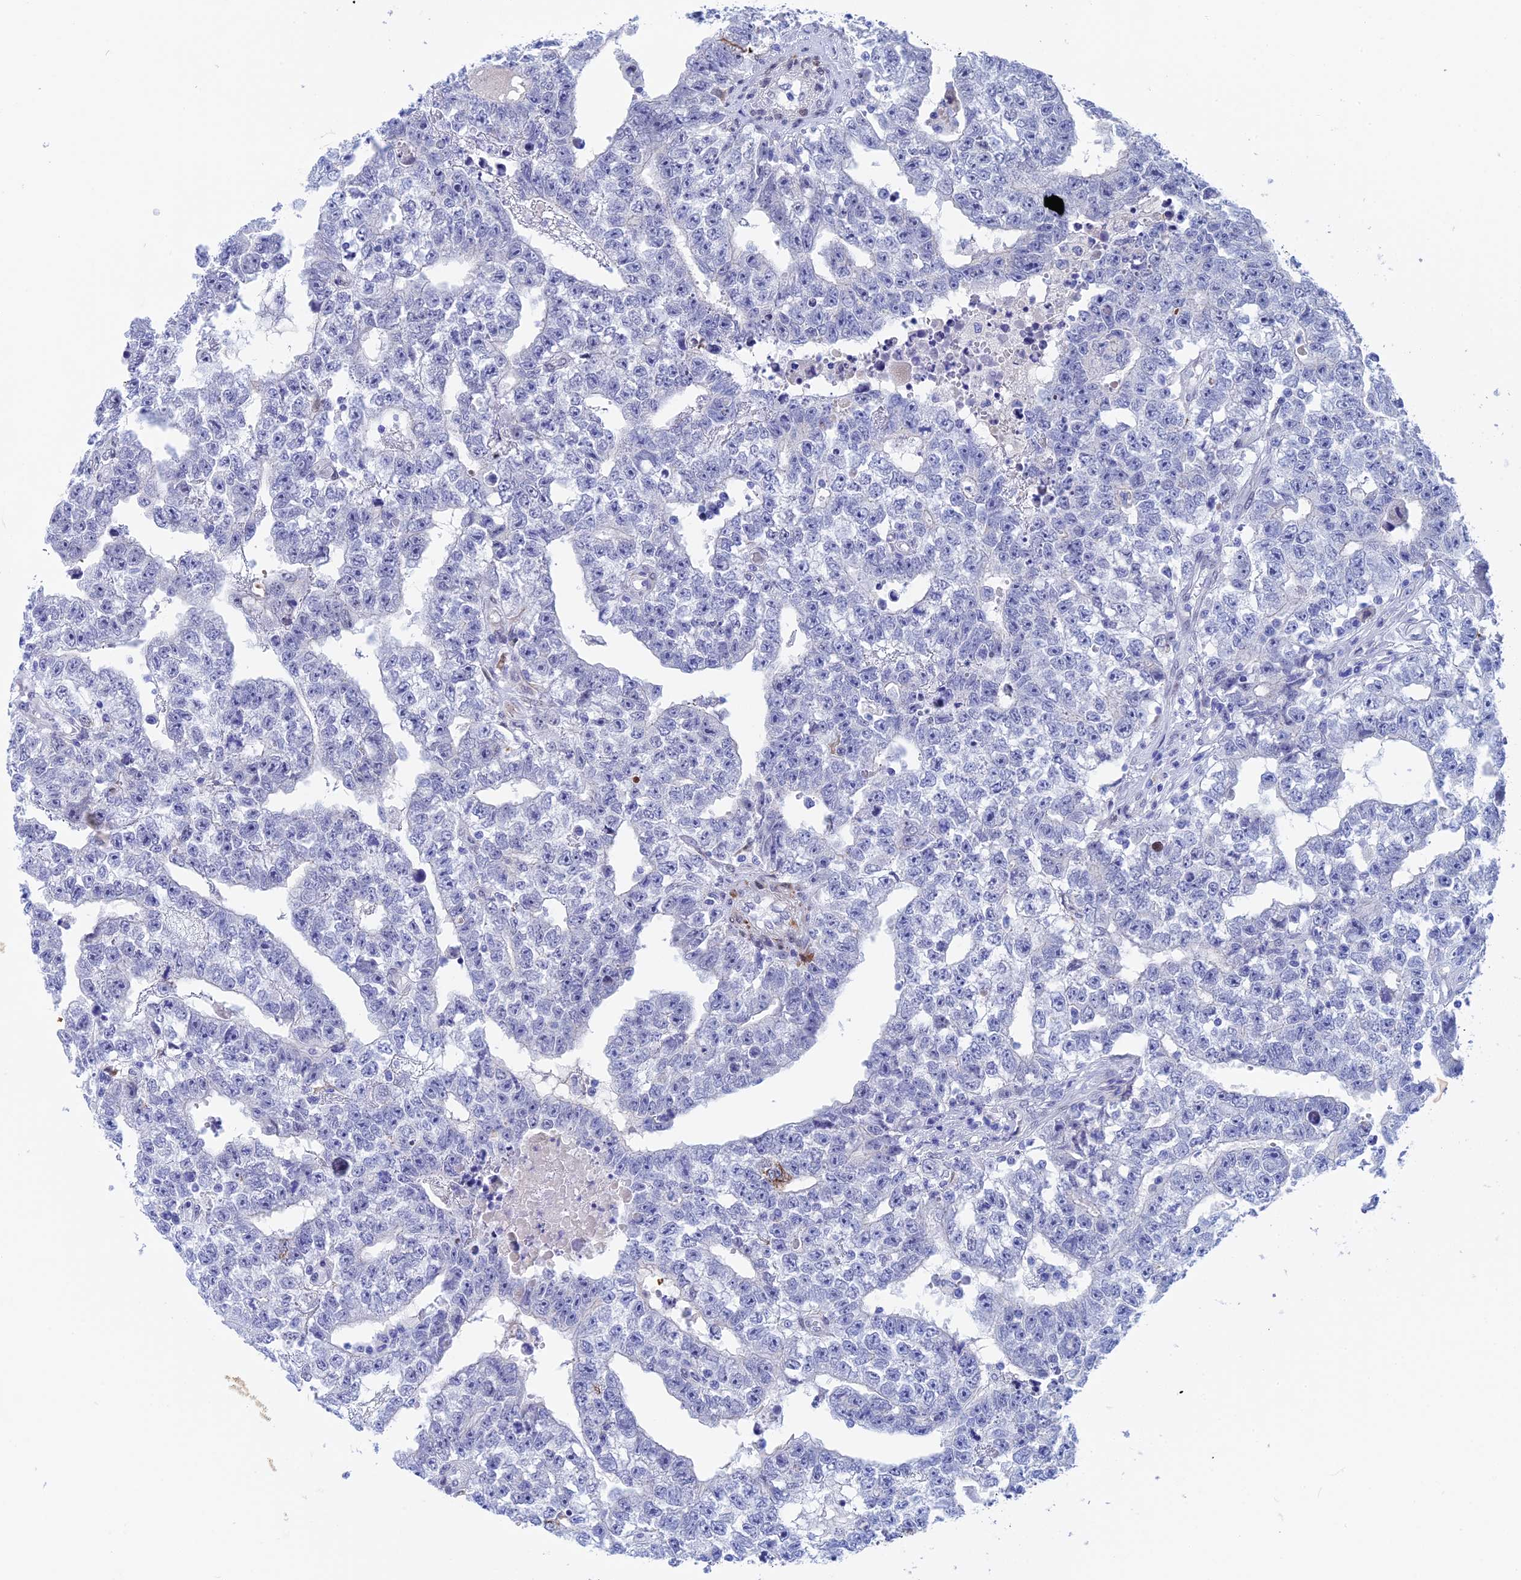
{"staining": {"intensity": "negative", "quantity": "none", "location": "none"}, "tissue": "testis cancer", "cell_type": "Tumor cells", "image_type": "cancer", "snomed": [{"axis": "morphology", "description": "Carcinoma, Embryonal, NOS"}, {"axis": "topography", "description": "Testis"}], "caption": "Immunohistochemistry photomicrograph of neoplastic tissue: human testis embryonal carcinoma stained with DAB (3,3'-diaminobenzidine) displays no significant protein positivity in tumor cells.", "gene": "WDR83", "patient": {"sex": "male", "age": 25}}